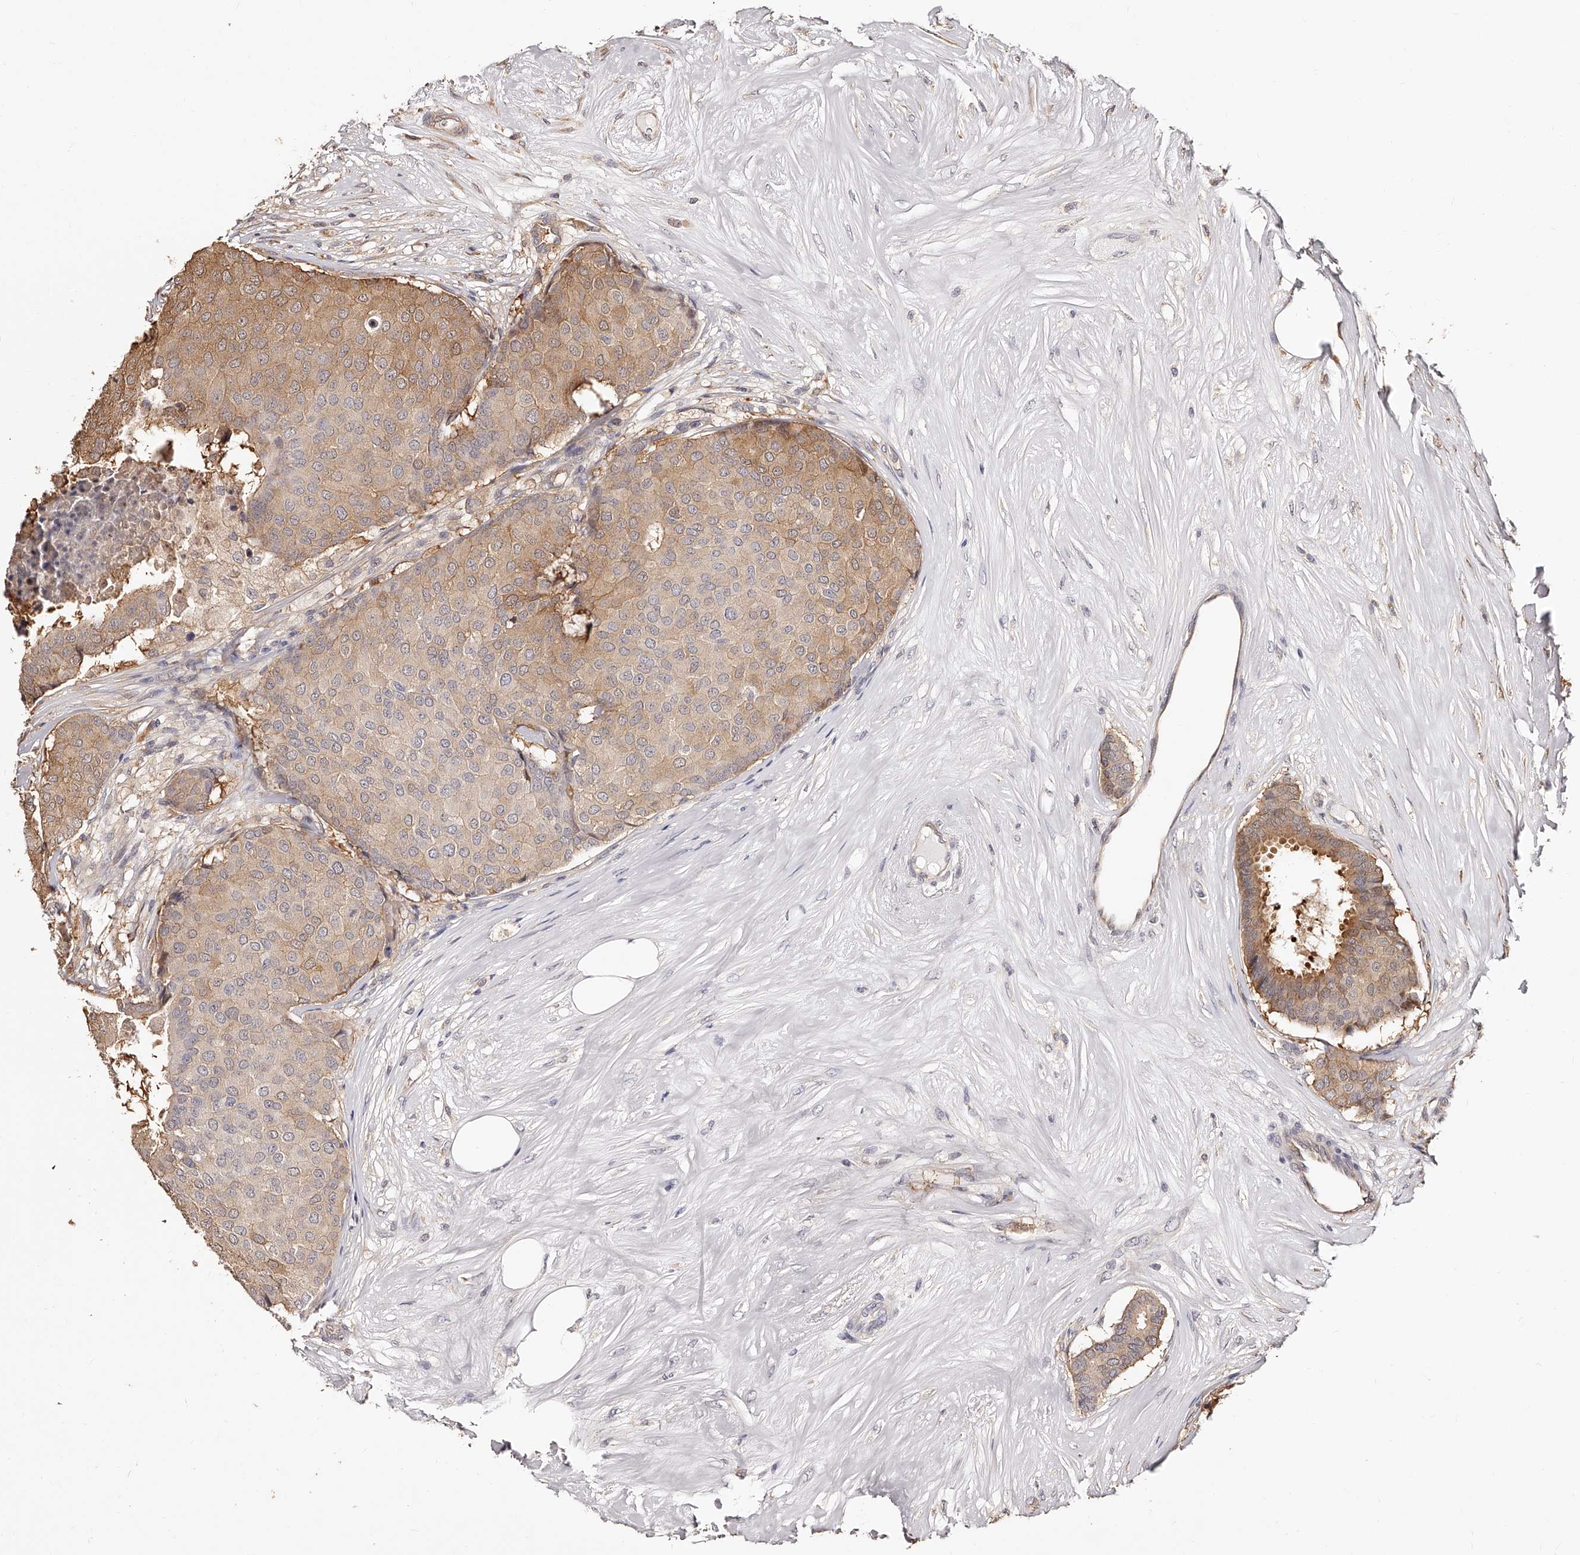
{"staining": {"intensity": "moderate", "quantity": ">75%", "location": "cytoplasmic/membranous"}, "tissue": "breast cancer", "cell_type": "Tumor cells", "image_type": "cancer", "snomed": [{"axis": "morphology", "description": "Duct carcinoma"}, {"axis": "topography", "description": "Breast"}], "caption": "Immunohistochemistry (IHC) histopathology image of human breast infiltrating ductal carcinoma stained for a protein (brown), which displays medium levels of moderate cytoplasmic/membranous staining in approximately >75% of tumor cells.", "gene": "ZNF582", "patient": {"sex": "female", "age": 75}}